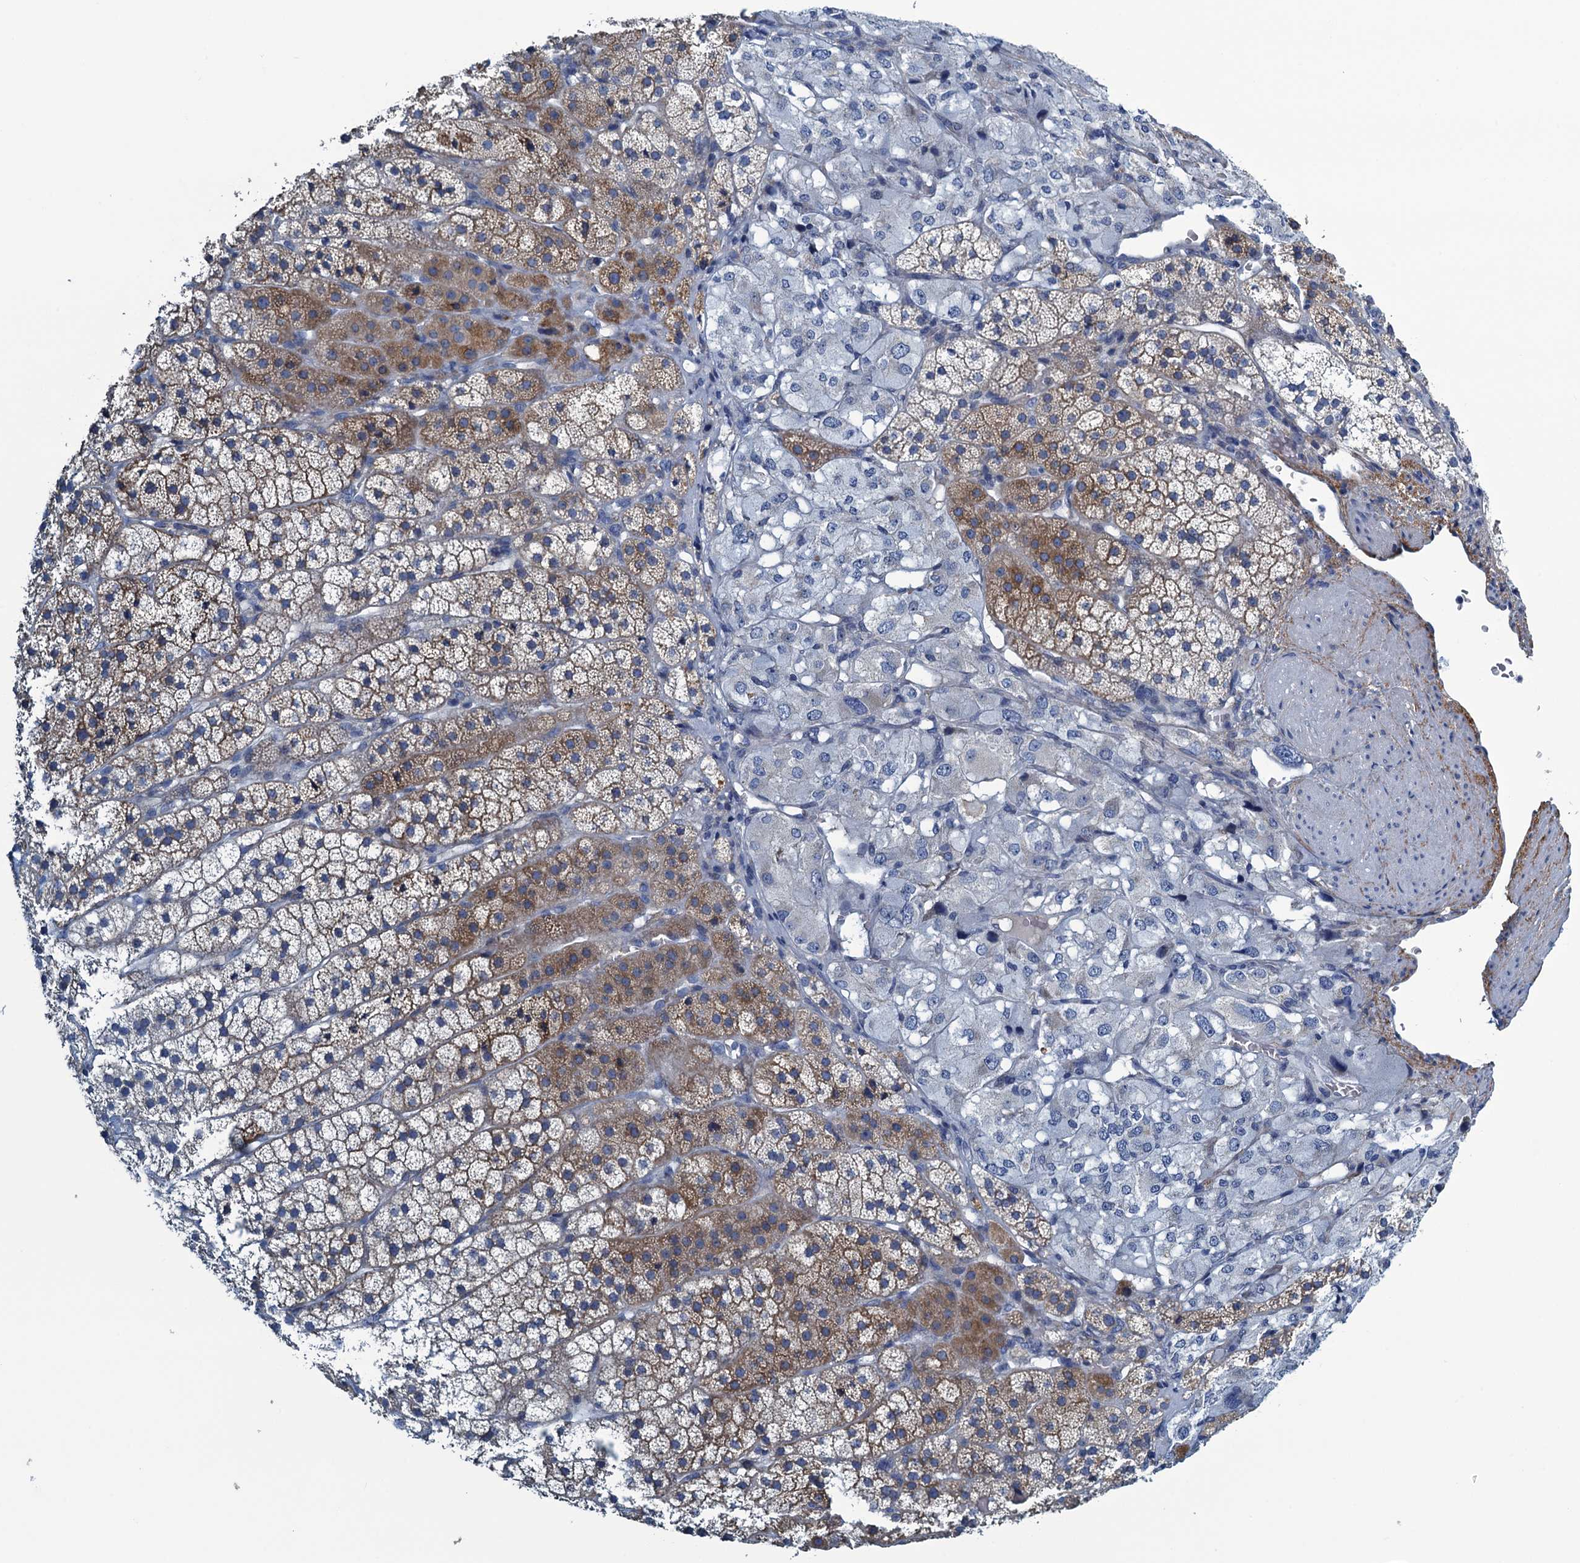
{"staining": {"intensity": "moderate", "quantity": "25%-75%", "location": "cytoplasmic/membranous"}, "tissue": "adrenal gland", "cell_type": "Glandular cells", "image_type": "normal", "snomed": [{"axis": "morphology", "description": "Normal tissue, NOS"}, {"axis": "topography", "description": "Adrenal gland"}], "caption": "Adrenal gland stained for a protein displays moderate cytoplasmic/membranous positivity in glandular cells. Using DAB (brown) and hematoxylin (blue) stains, captured at high magnification using brightfield microscopy.", "gene": "C10orf88", "patient": {"sex": "female", "age": 44}}